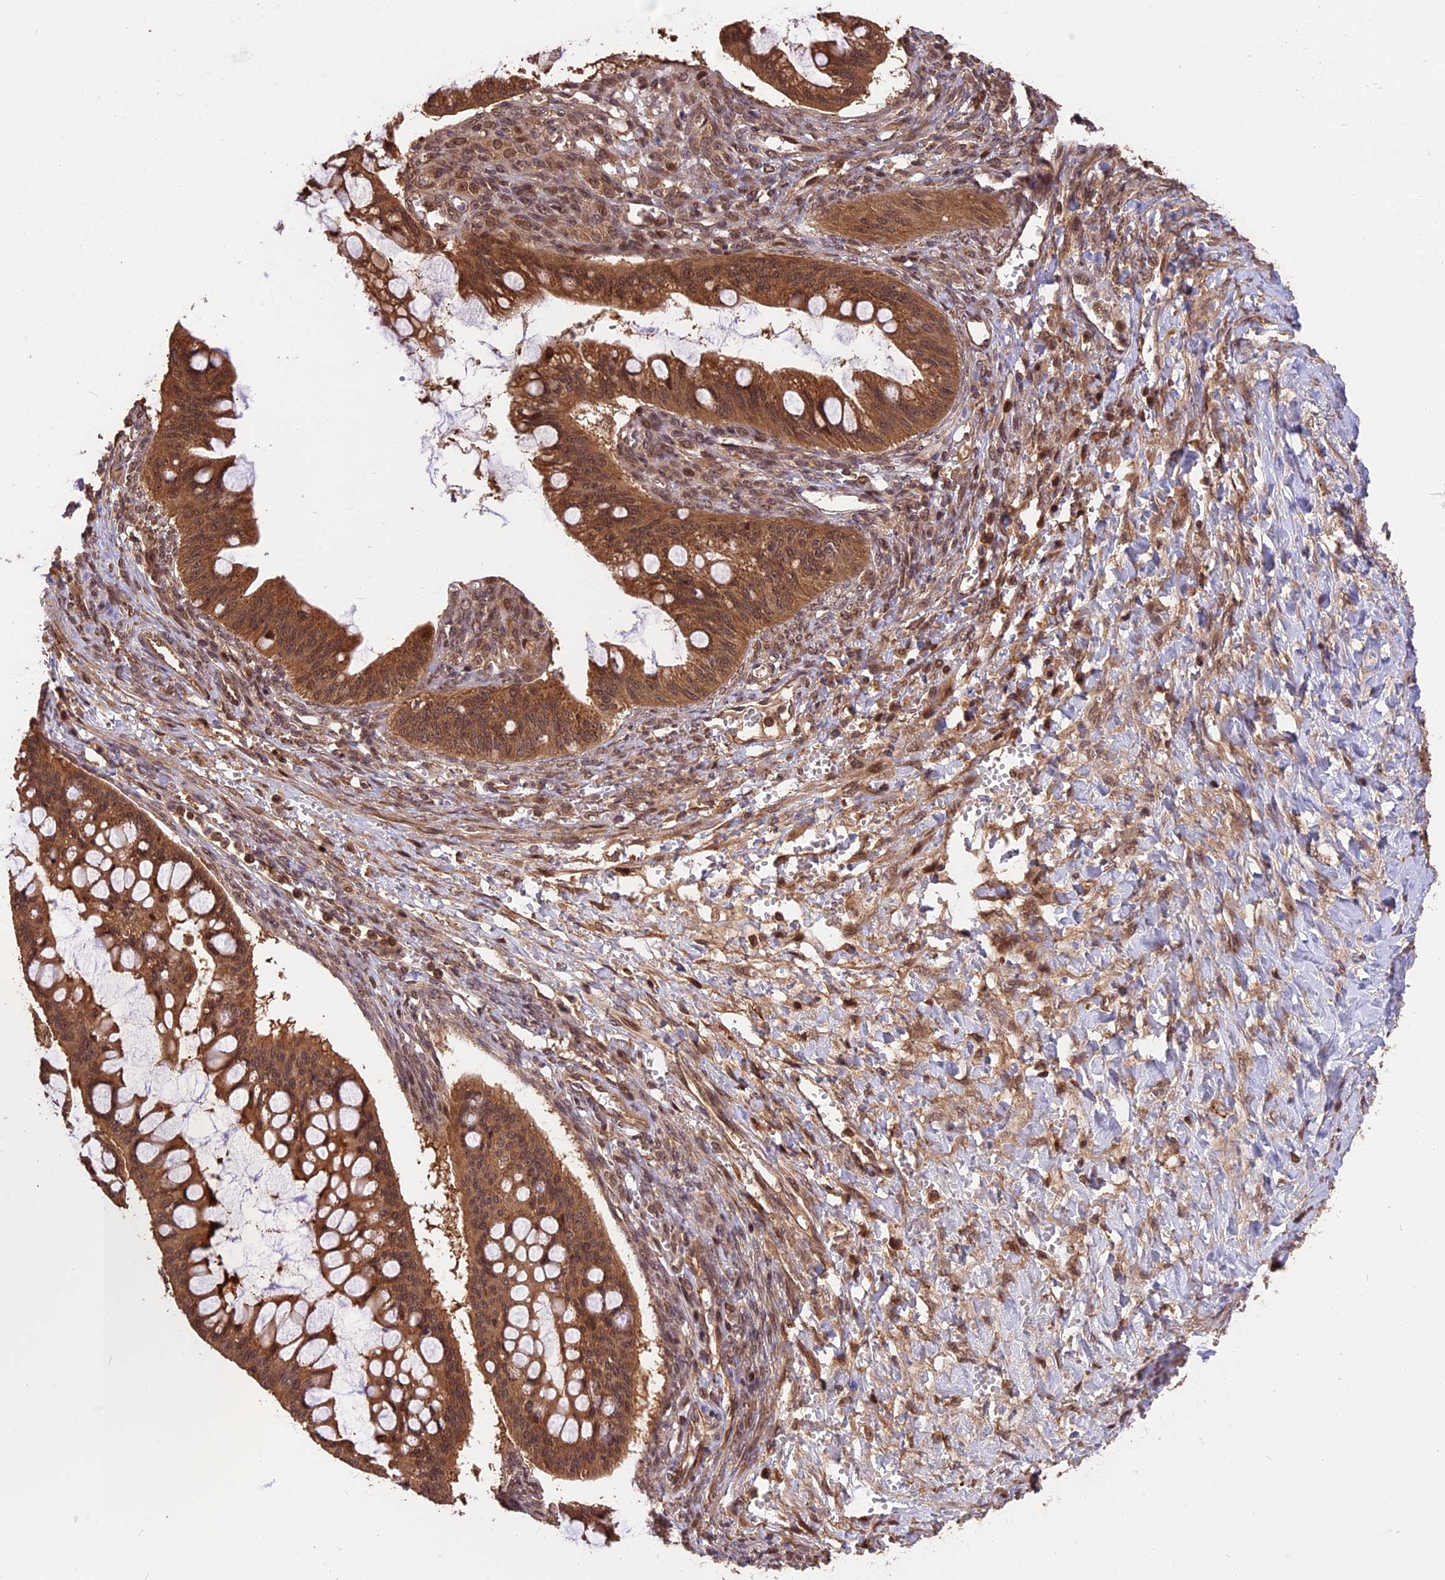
{"staining": {"intensity": "moderate", "quantity": ">75%", "location": "cytoplasmic/membranous,nuclear"}, "tissue": "ovarian cancer", "cell_type": "Tumor cells", "image_type": "cancer", "snomed": [{"axis": "morphology", "description": "Cystadenocarcinoma, mucinous, NOS"}, {"axis": "topography", "description": "Ovary"}], "caption": "Immunohistochemistry photomicrograph of human ovarian cancer (mucinous cystadenocarcinoma) stained for a protein (brown), which demonstrates medium levels of moderate cytoplasmic/membranous and nuclear positivity in approximately >75% of tumor cells.", "gene": "ESCO1", "patient": {"sex": "female", "age": 73}}